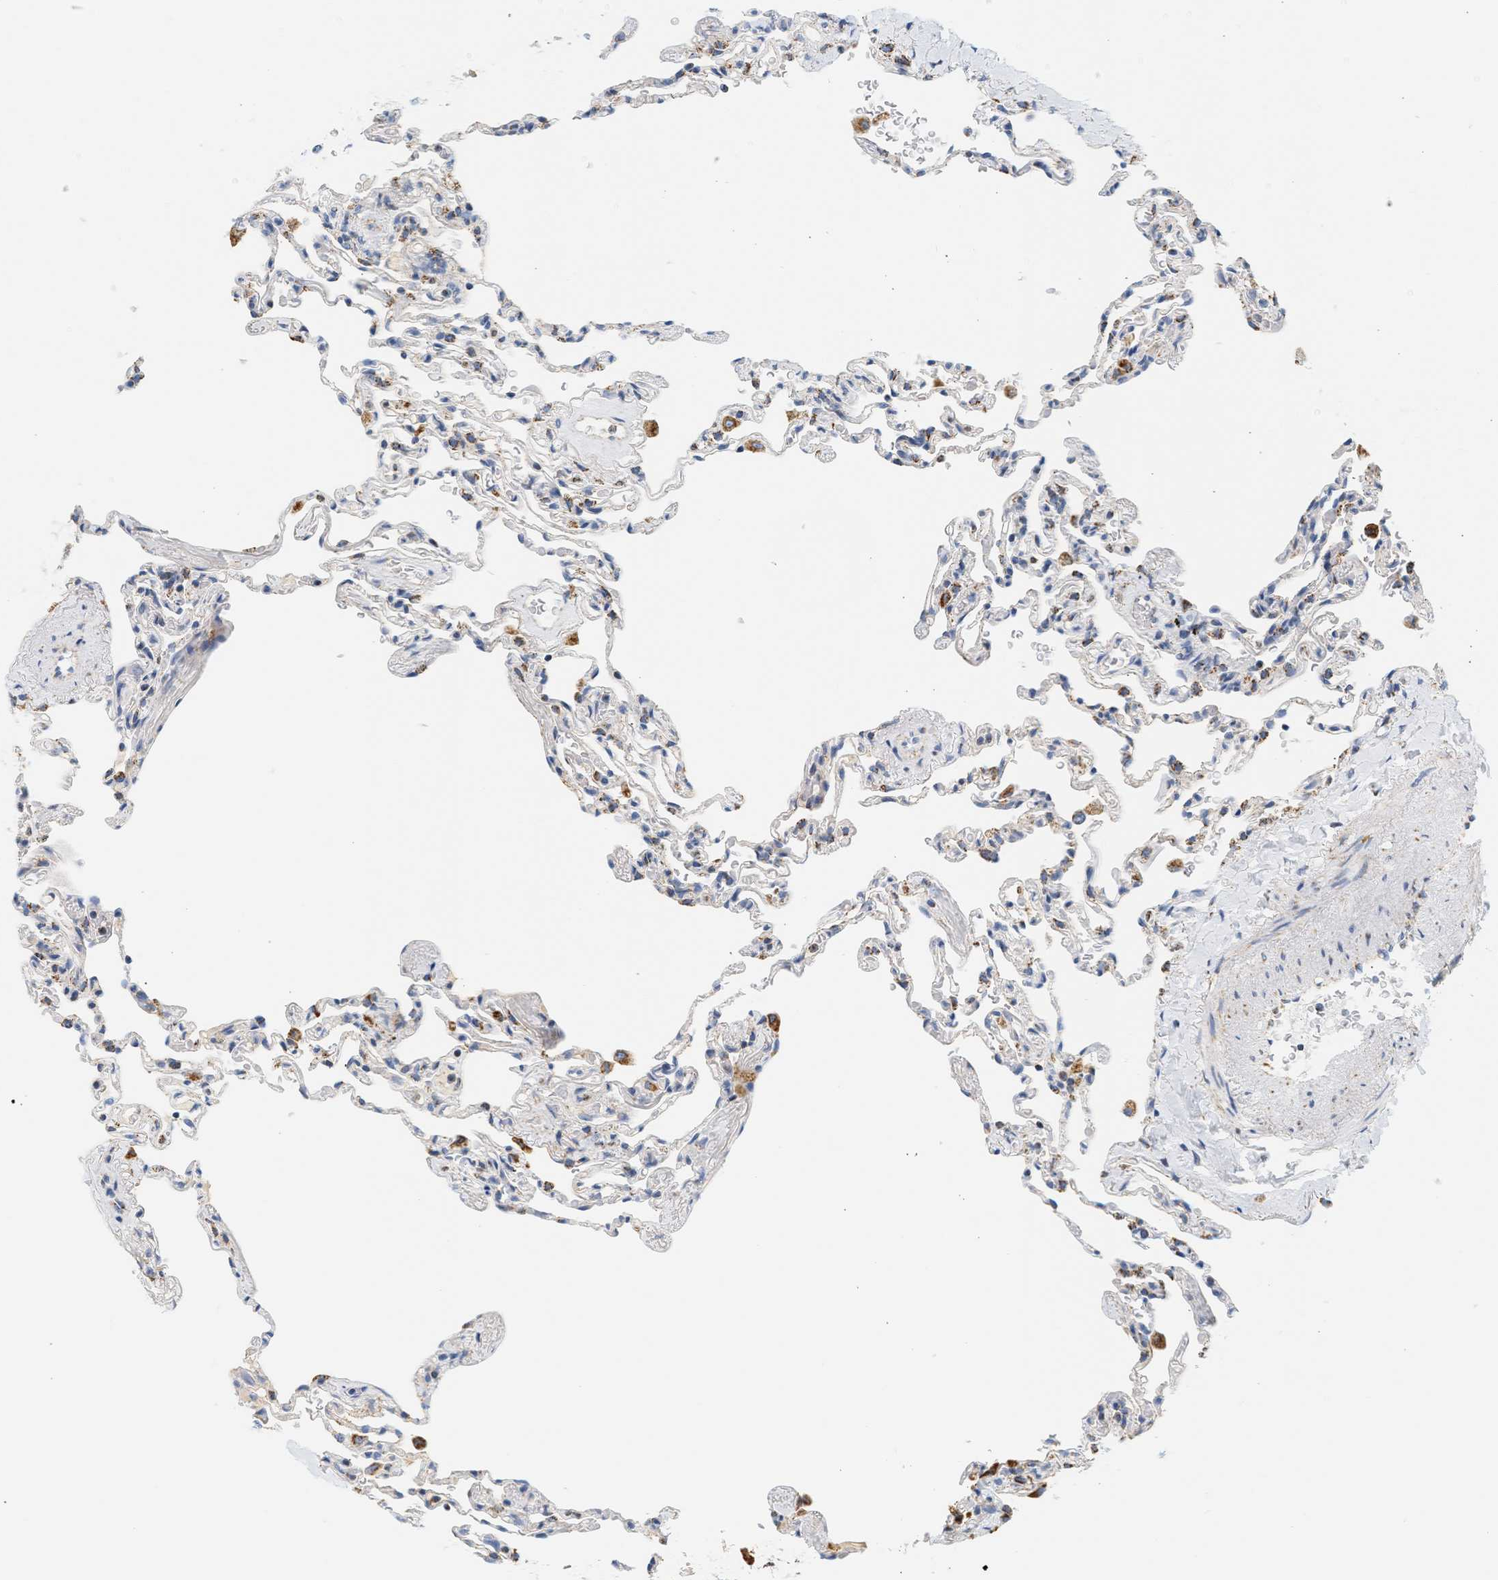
{"staining": {"intensity": "negative", "quantity": "none", "location": "none"}, "tissue": "lung", "cell_type": "Alveolar cells", "image_type": "normal", "snomed": [{"axis": "morphology", "description": "Normal tissue, NOS"}, {"axis": "topography", "description": "Lung"}], "caption": "Immunohistochemistry (IHC) image of normal lung stained for a protein (brown), which displays no positivity in alveolar cells. (Brightfield microscopy of DAB (3,3'-diaminobenzidine) immunohistochemistry (IHC) at high magnification).", "gene": "GRPEL2", "patient": {"sex": "male", "age": 59}}